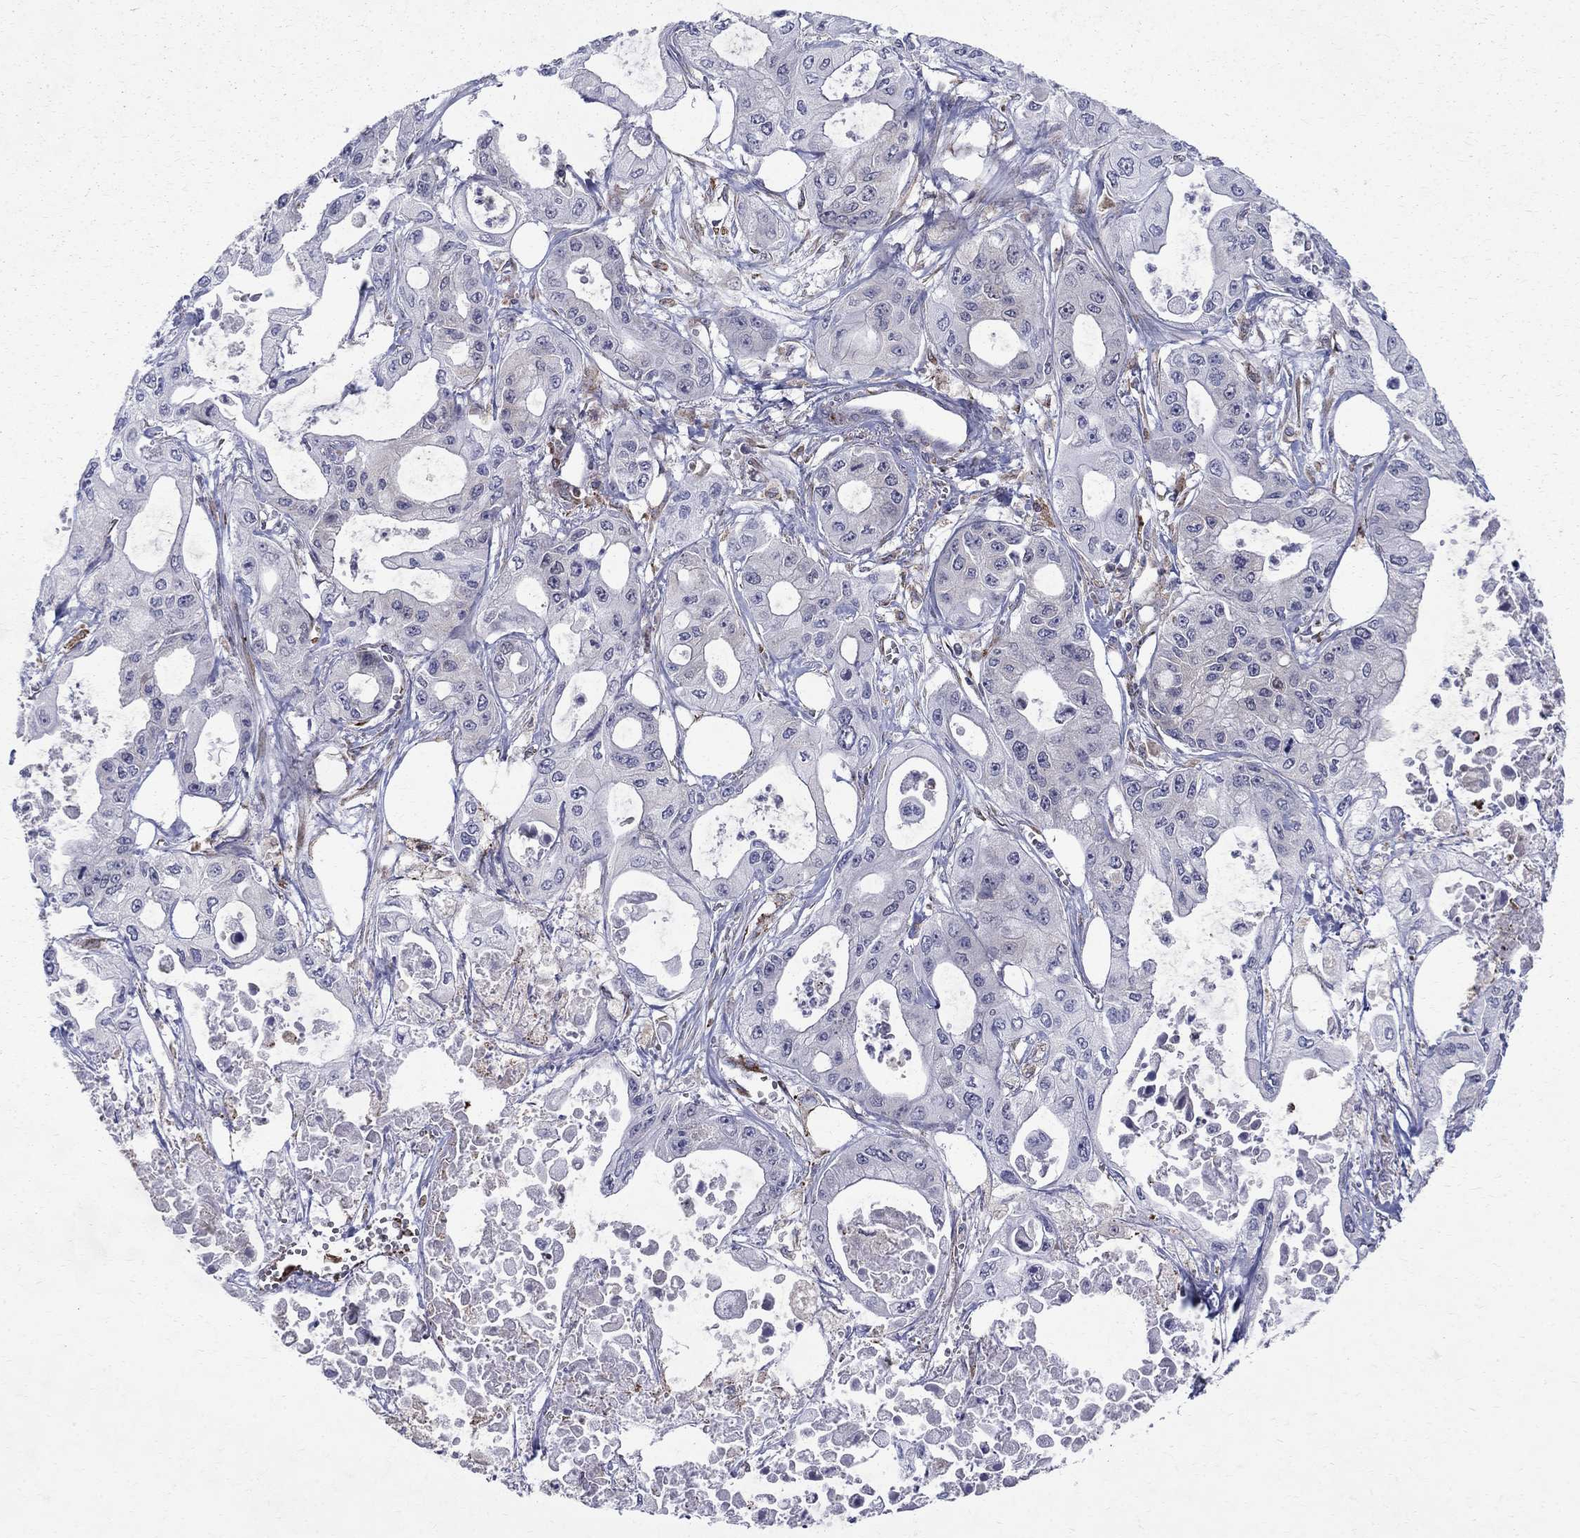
{"staining": {"intensity": "negative", "quantity": "none", "location": "none"}, "tissue": "pancreatic cancer", "cell_type": "Tumor cells", "image_type": "cancer", "snomed": [{"axis": "morphology", "description": "Adenocarcinoma, NOS"}, {"axis": "topography", "description": "Pancreas"}], "caption": "The image reveals no staining of tumor cells in pancreatic cancer (adenocarcinoma).", "gene": "CAB39L", "patient": {"sex": "male", "age": 70}}